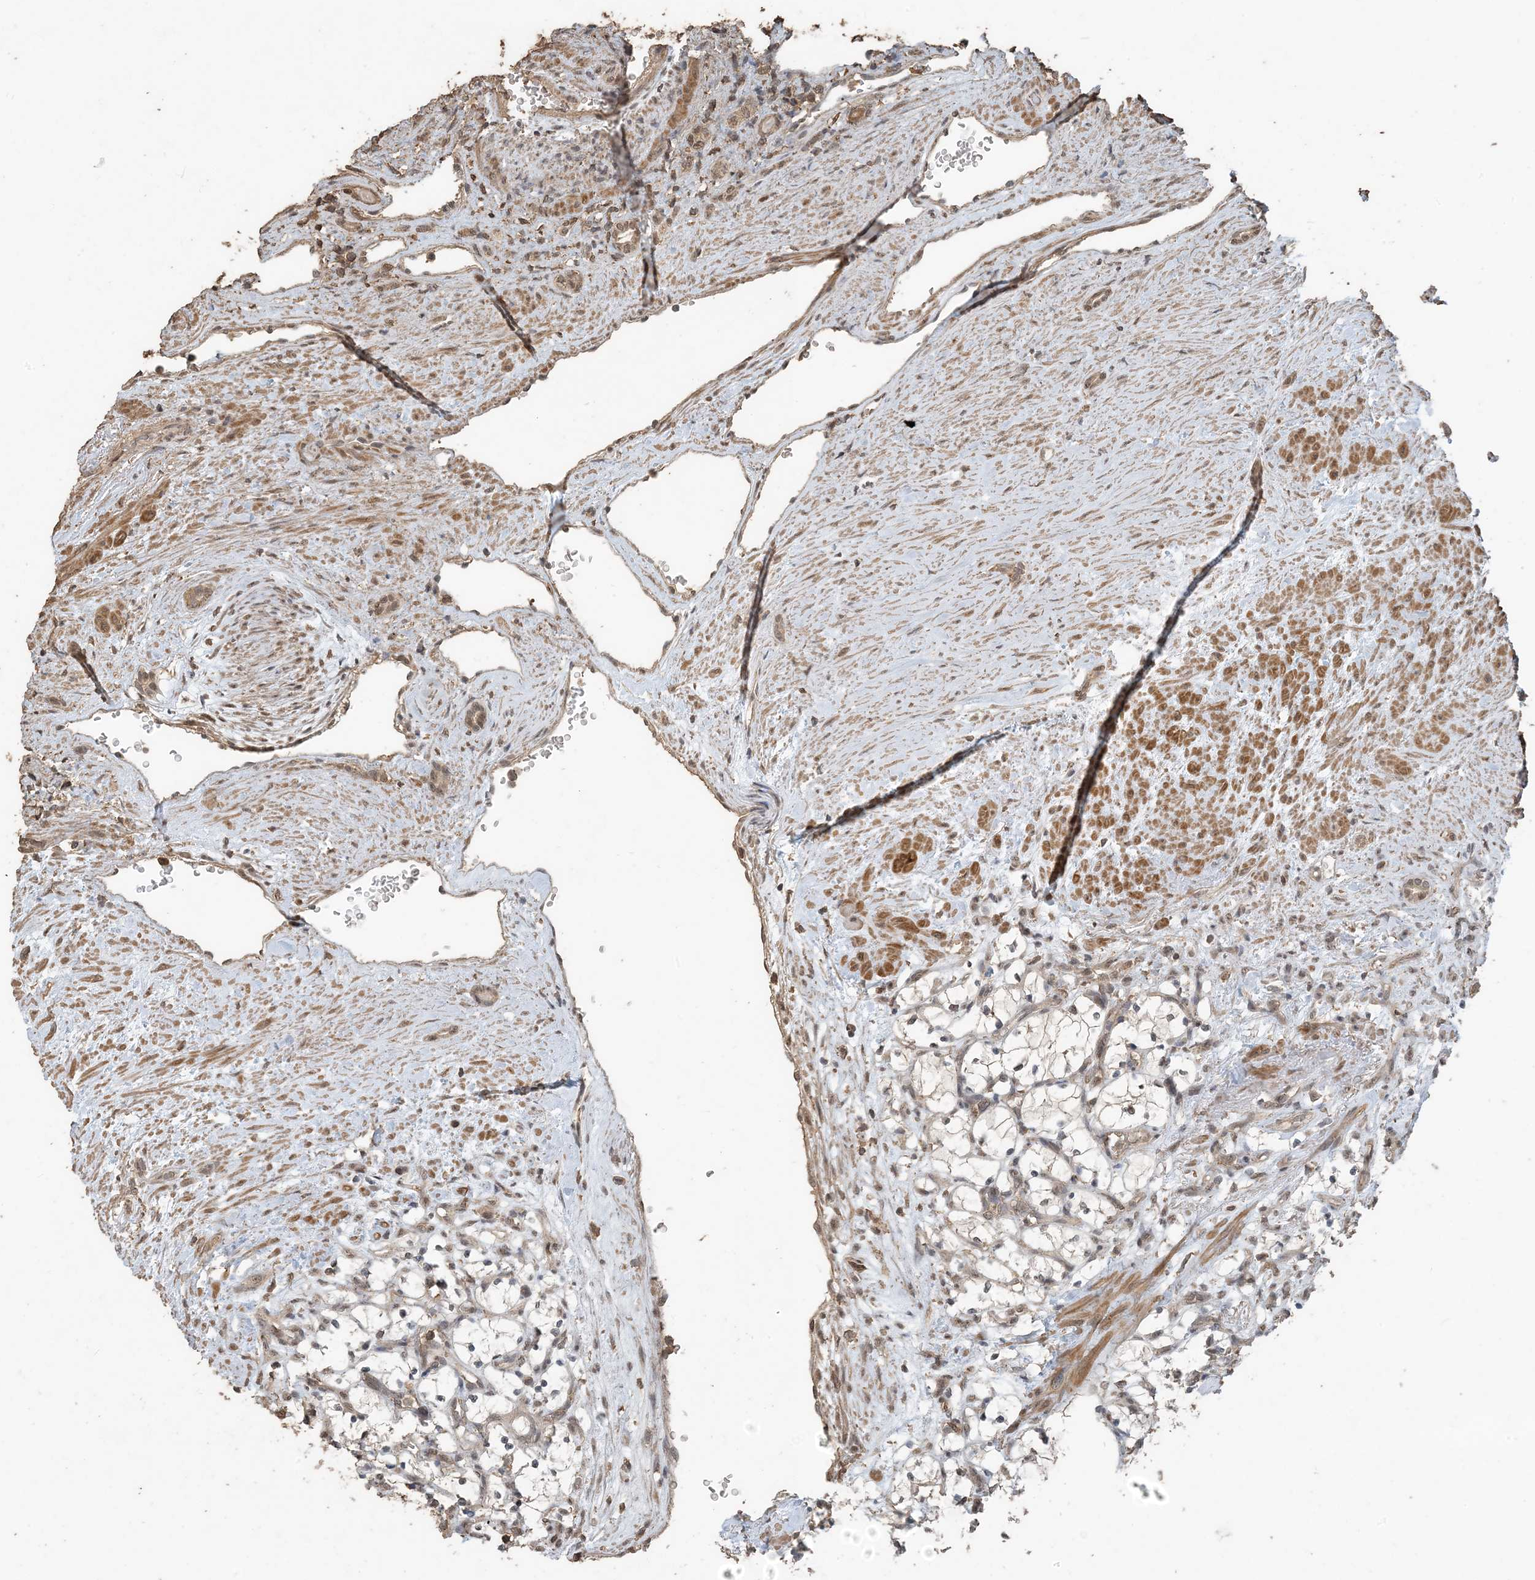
{"staining": {"intensity": "negative", "quantity": "none", "location": "none"}, "tissue": "renal cancer", "cell_type": "Tumor cells", "image_type": "cancer", "snomed": [{"axis": "morphology", "description": "Adenocarcinoma, NOS"}, {"axis": "topography", "description": "Kidney"}], "caption": "Tumor cells are negative for brown protein staining in adenocarcinoma (renal).", "gene": "ZC3H12A", "patient": {"sex": "female", "age": 69}}